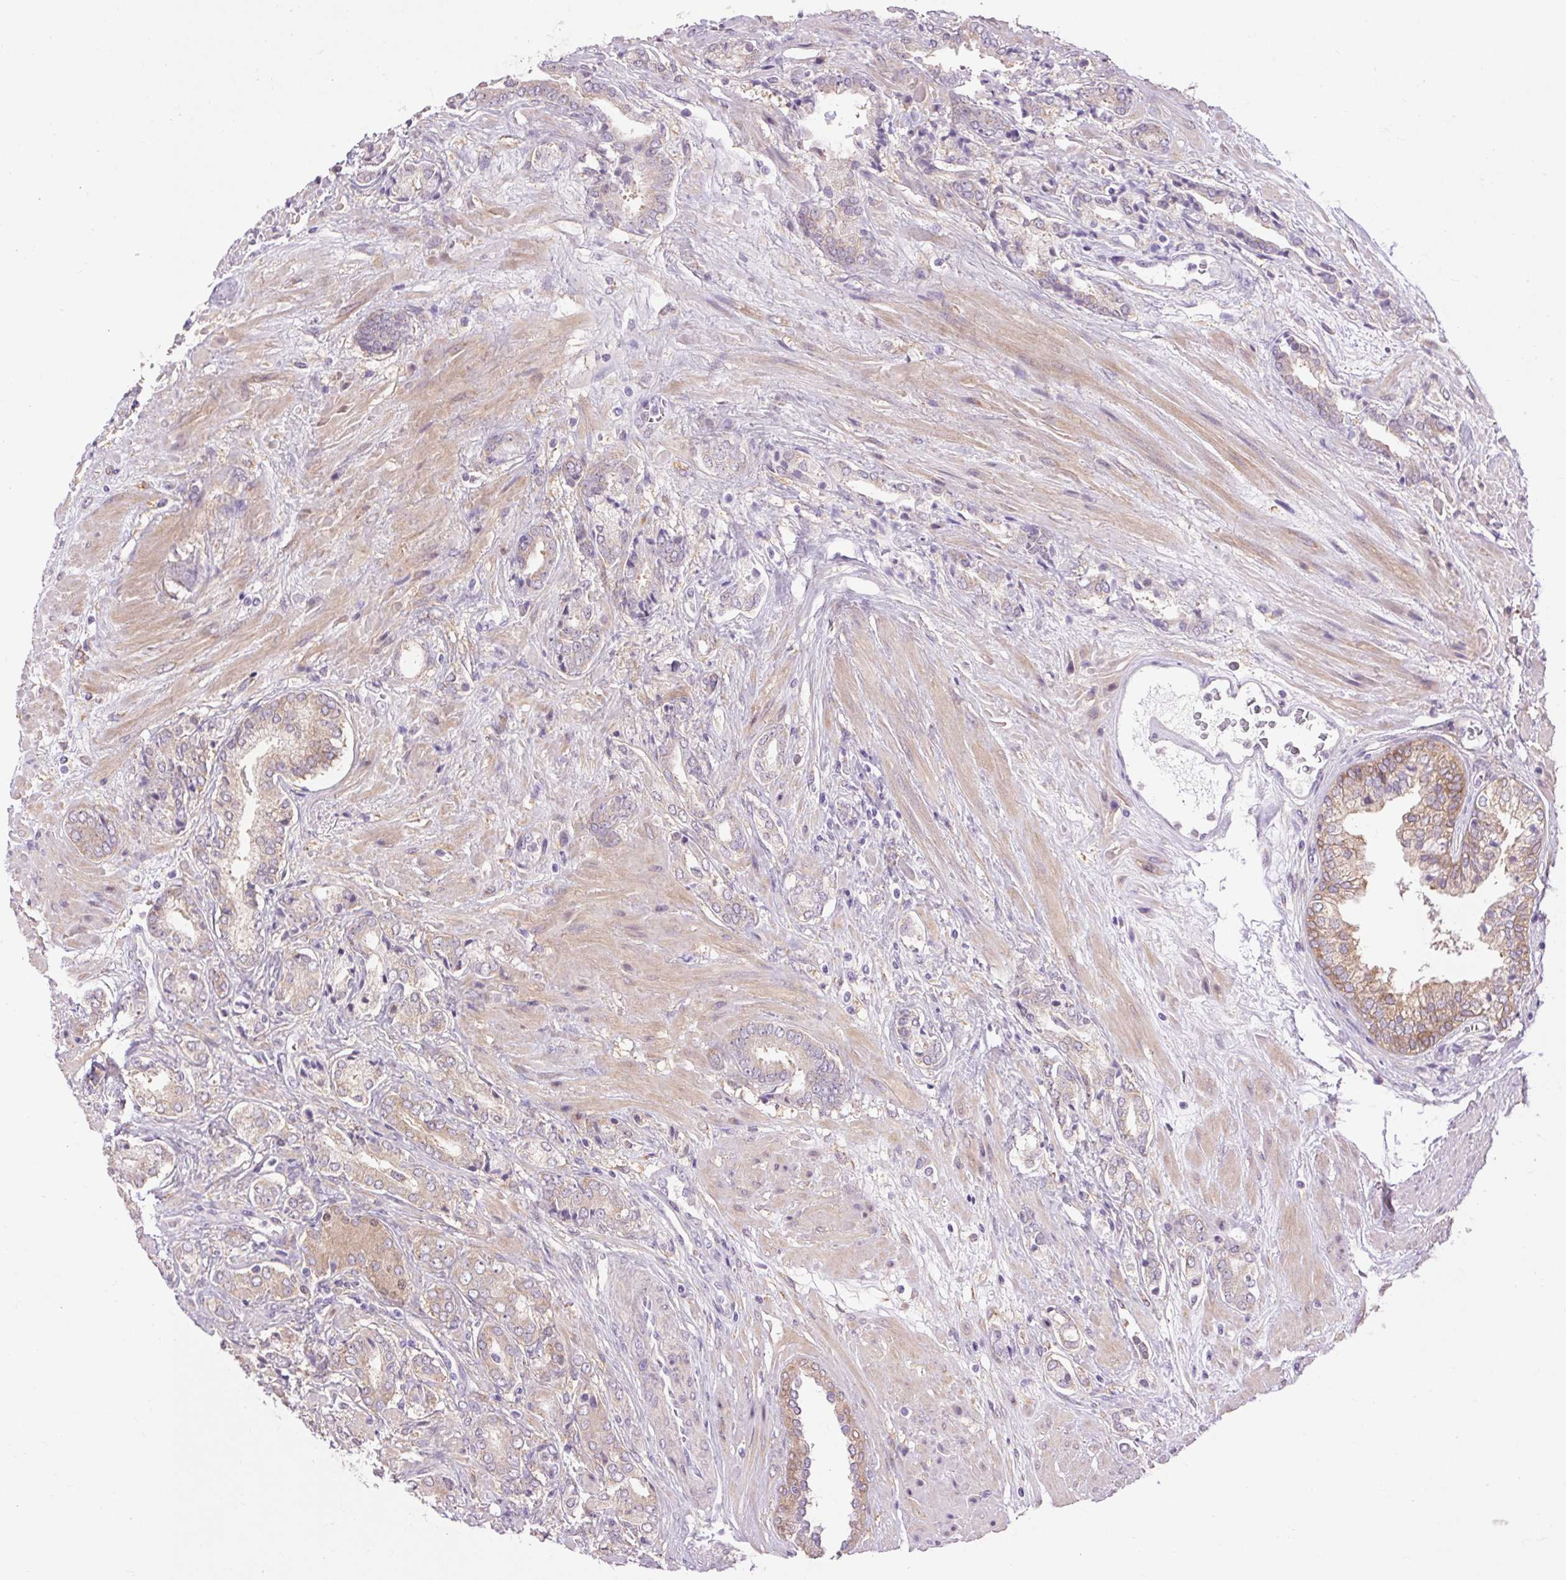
{"staining": {"intensity": "weak", "quantity": "25%-75%", "location": "cytoplasmic/membranous"}, "tissue": "prostate cancer", "cell_type": "Tumor cells", "image_type": "cancer", "snomed": [{"axis": "morphology", "description": "Adenocarcinoma, High grade"}, {"axis": "topography", "description": "Prostate"}], "caption": "Immunohistochemistry (IHC) staining of high-grade adenocarcinoma (prostate), which displays low levels of weak cytoplasmic/membranous positivity in approximately 25%-75% of tumor cells indicating weak cytoplasmic/membranous protein staining. The staining was performed using DAB (3,3'-diaminobenzidine) (brown) for protein detection and nuclei were counterstained in hematoxylin (blue).", "gene": "SOWAHC", "patient": {"sex": "male", "age": 56}}